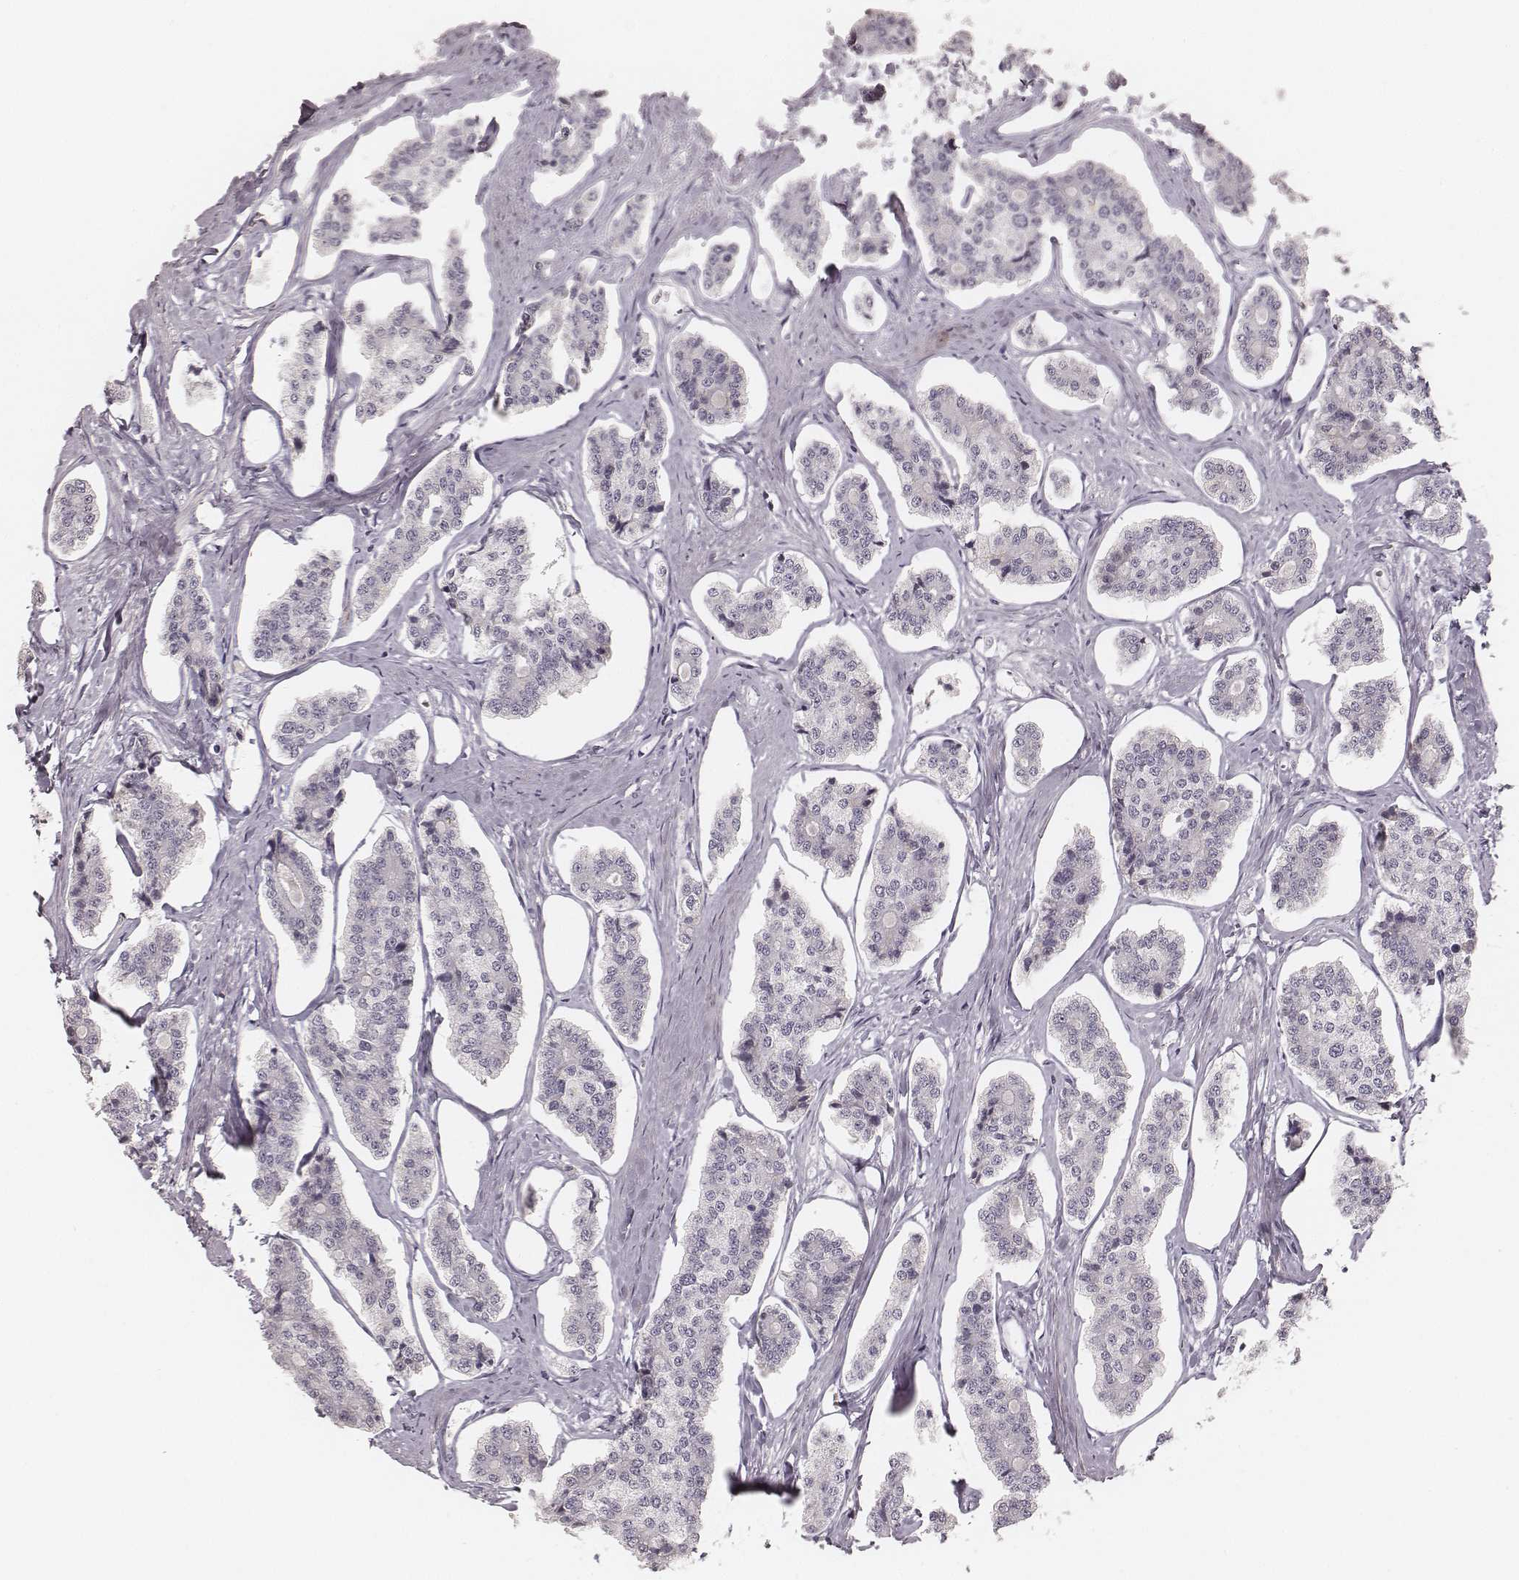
{"staining": {"intensity": "negative", "quantity": "none", "location": "none"}, "tissue": "carcinoid", "cell_type": "Tumor cells", "image_type": "cancer", "snomed": [{"axis": "morphology", "description": "Carcinoid, malignant, NOS"}, {"axis": "topography", "description": "Small intestine"}], "caption": "This is an immunohistochemistry (IHC) micrograph of carcinoid. There is no expression in tumor cells.", "gene": "MADCAM1", "patient": {"sex": "female", "age": 65}}